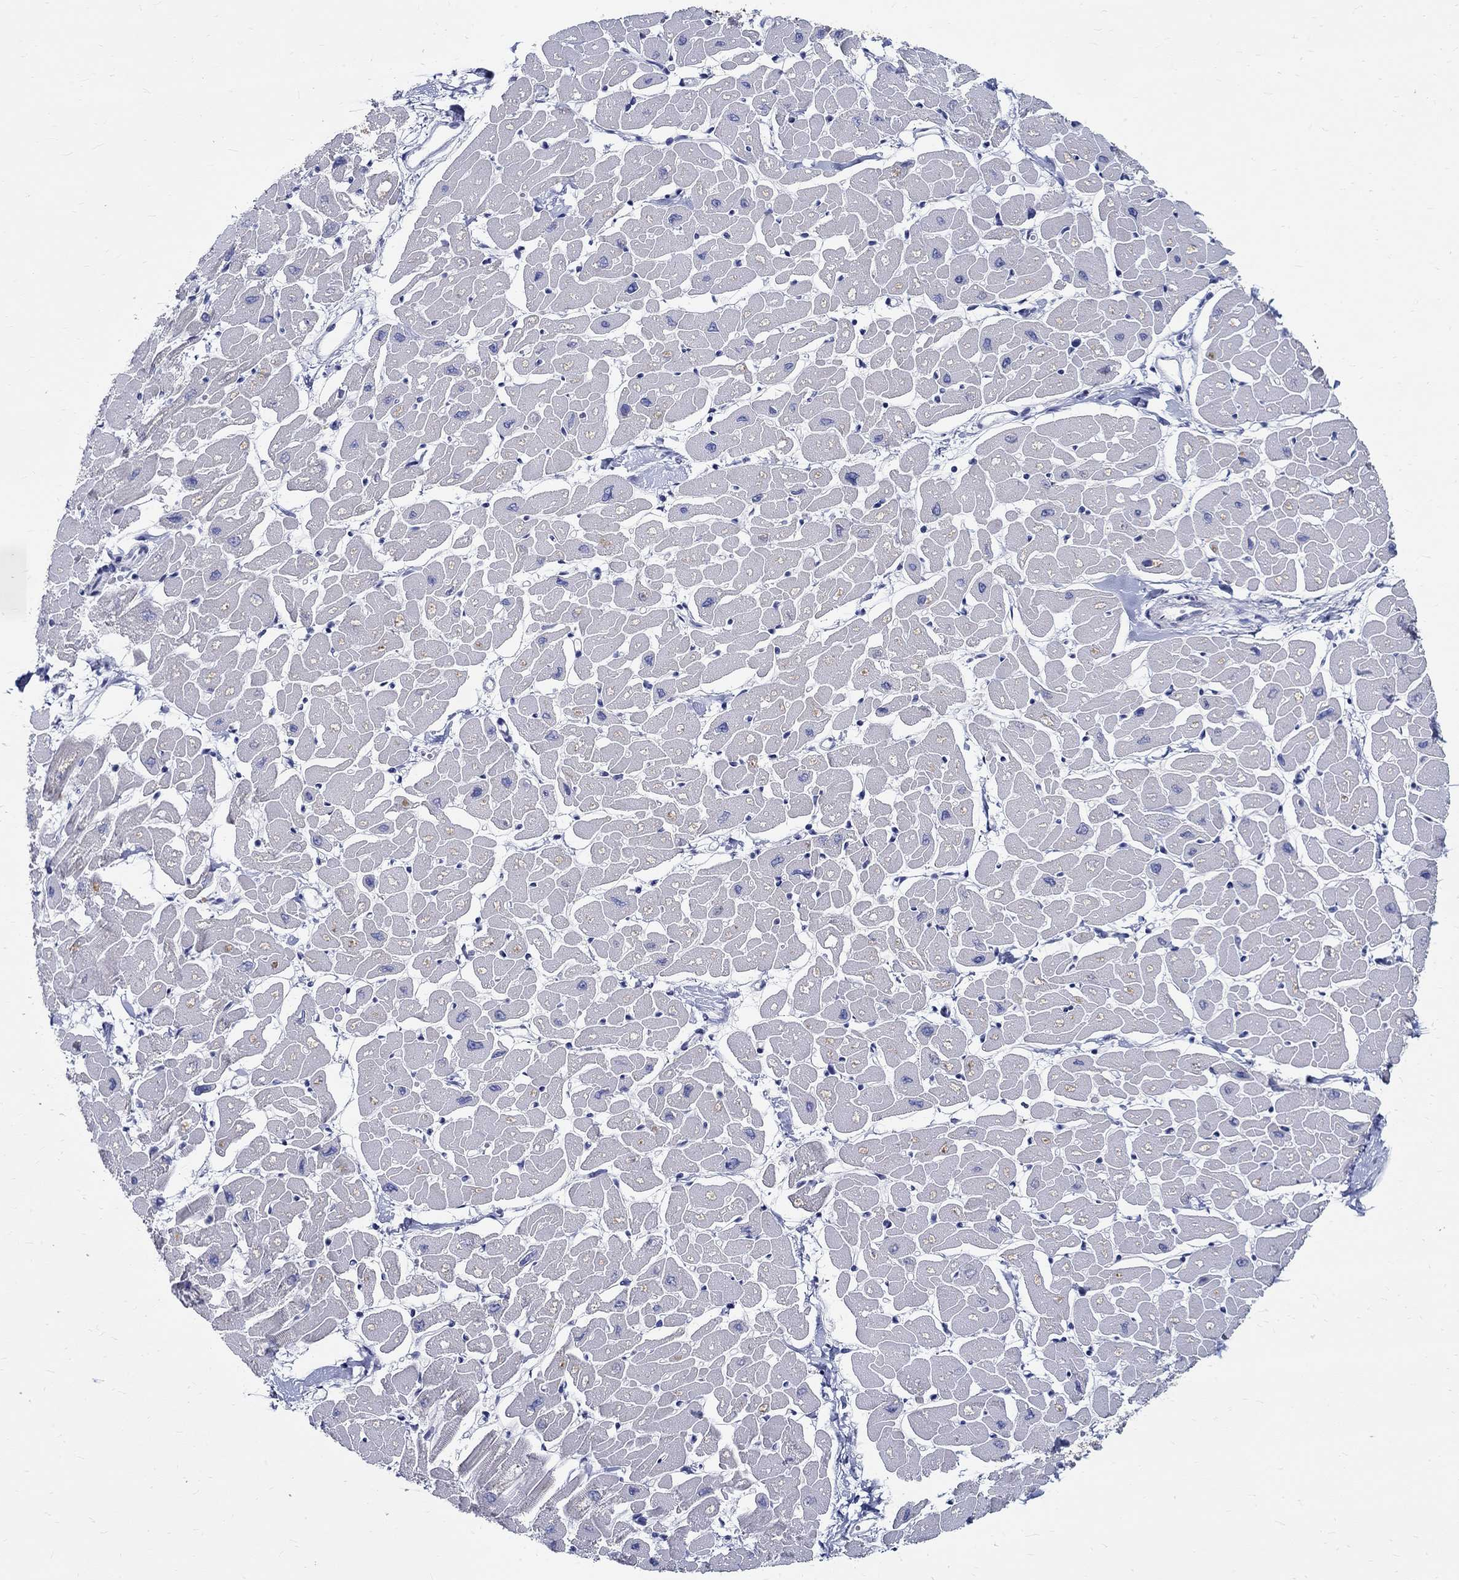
{"staining": {"intensity": "negative", "quantity": "none", "location": "none"}, "tissue": "heart muscle", "cell_type": "Cardiomyocytes", "image_type": "normal", "snomed": [{"axis": "morphology", "description": "Normal tissue, NOS"}, {"axis": "topography", "description": "Heart"}], "caption": "This is an IHC histopathology image of benign heart muscle. There is no staining in cardiomyocytes.", "gene": "CETN1", "patient": {"sex": "male", "age": 57}}